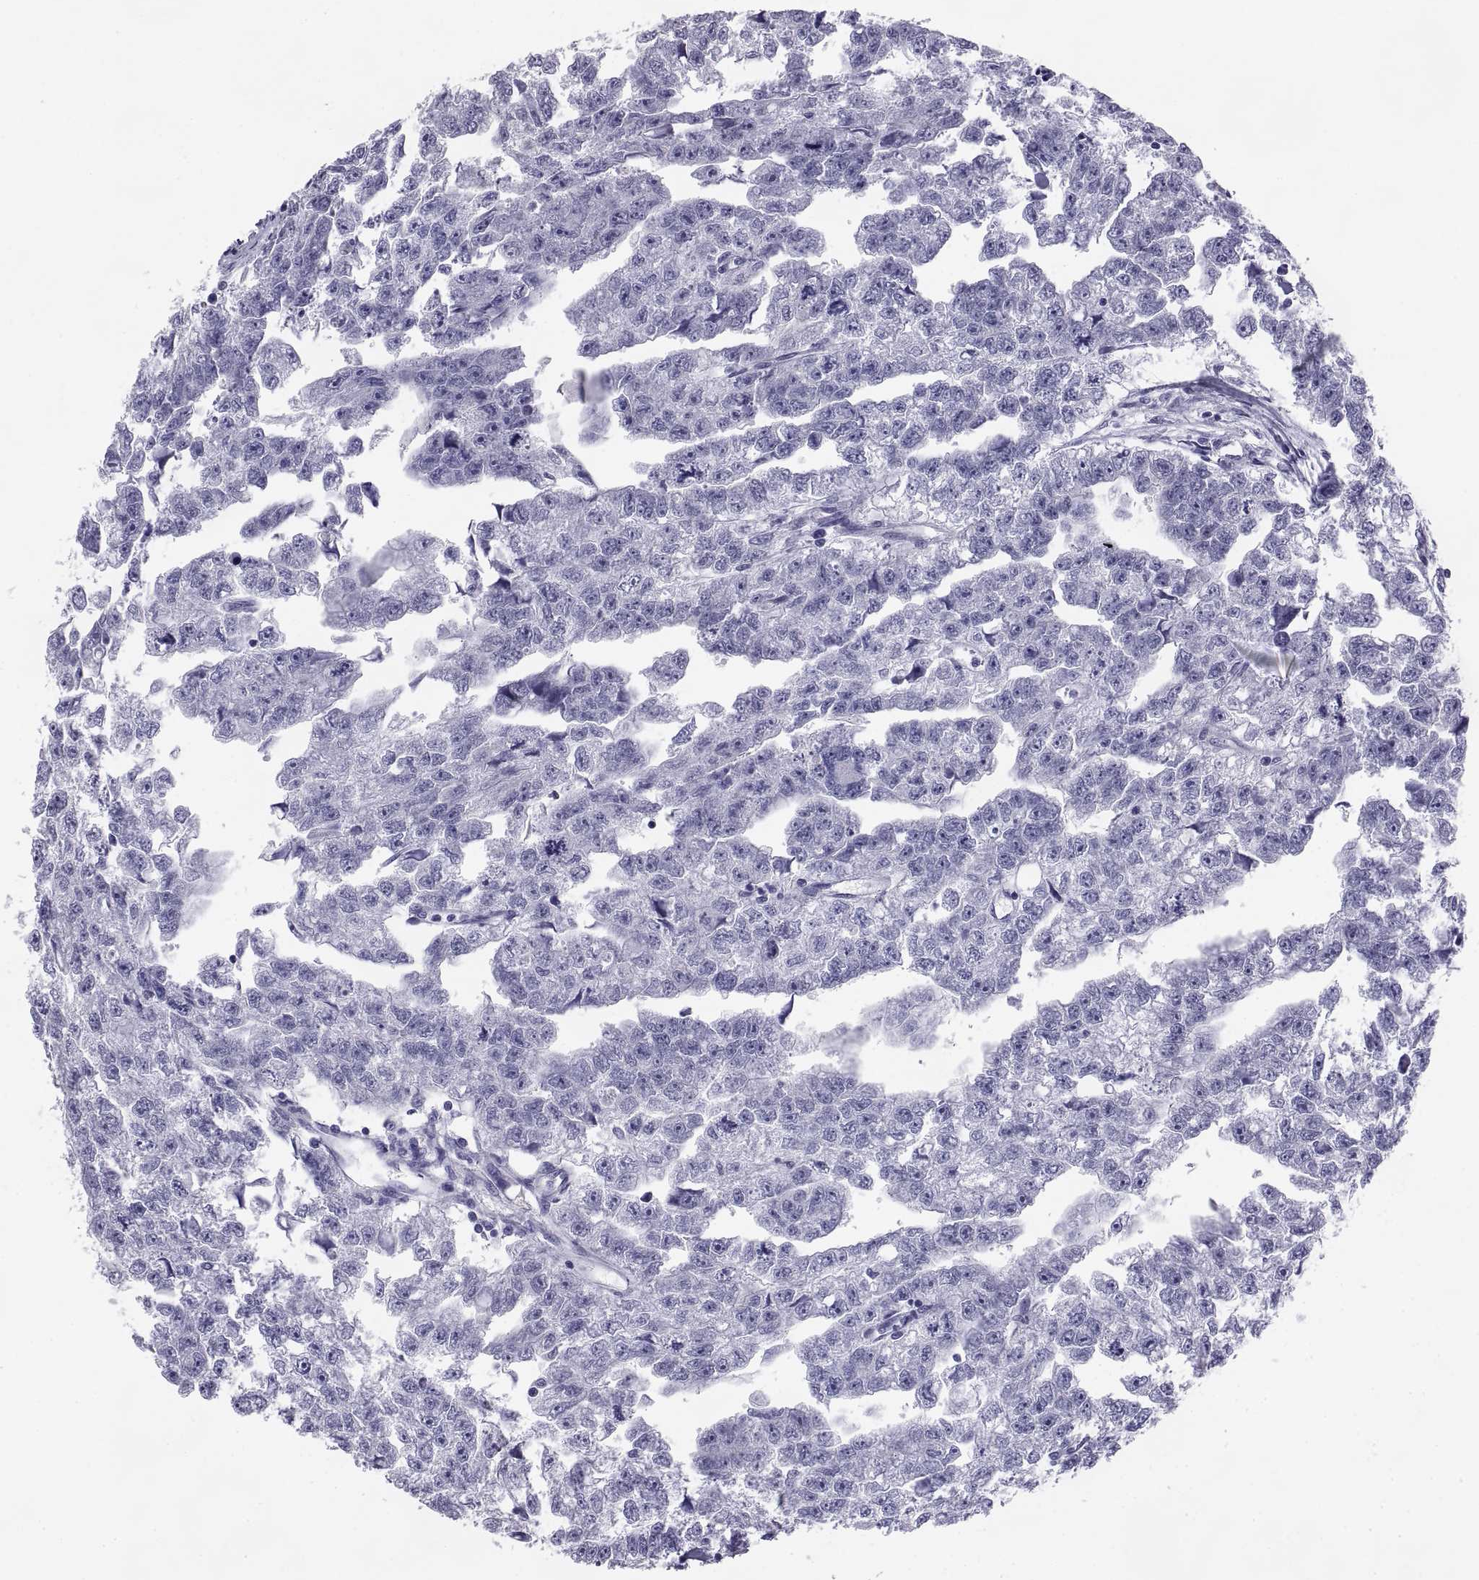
{"staining": {"intensity": "negative", "quantity": "none", "location": "none"}, "tissue": "testis cancer", "cell_type": "Tumor cells", "image_type": "cancer", "snomed": [{"axis": "morphology", "description": "Carcinoma, Embryonal, NOS"}, {"axis": "morphology", "description": "Teratoma, malignant, NOS"}, {"axis": "topography", "description": "Testis"}], "caption": "A micrograph of testis embryonal carcinoma stained for a protein exhibits no brown staining in tumor cells. Brightfield microscopy of immunohistochemistry (IHC) stained with DAB (3,3'-diaminobenzidine) (brown) and hematoxylin (blue), captured at high magnification.", "gene": "TEX13A", "patient": {"sex": "male", "age": 44}}